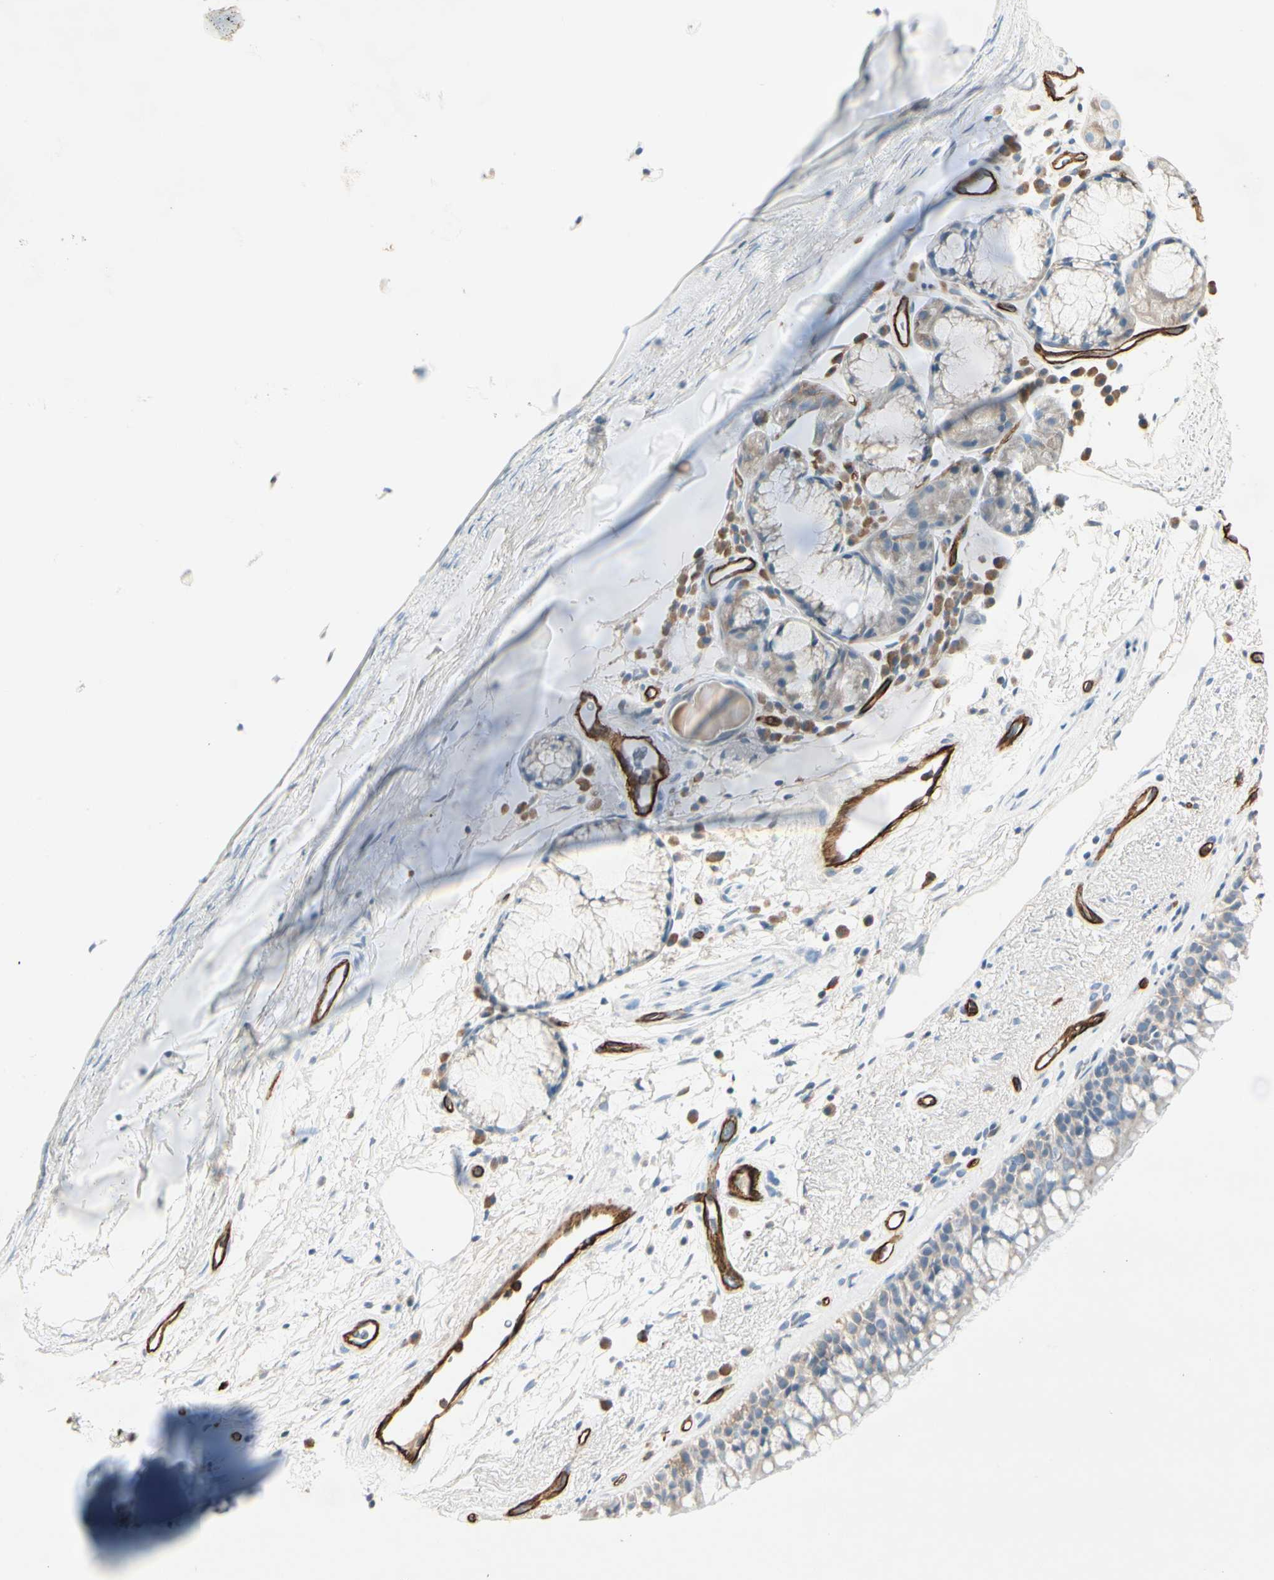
{"staining": {"intensity": "weak", "quantity": "<25%", "location": "cytoplasmic/membranous"}, "tissue": "bronchus", "cell_type": "Respiratory epithelial cells", "image_type": "normal", "snomed": [{"axis": "morphology", "description": "Normal tissue, NOS"}, {"axis": "topography", "description": "Bronchus"}], "caption": "Immunohistochemical staining of benign human bronchus exhibits no significant expression in respiratory epithelial cells. (DAB immunohistochemistry (IHC), high magnification).", "gene": "CD93", "patient": {"sex": "female", "age": 54}}